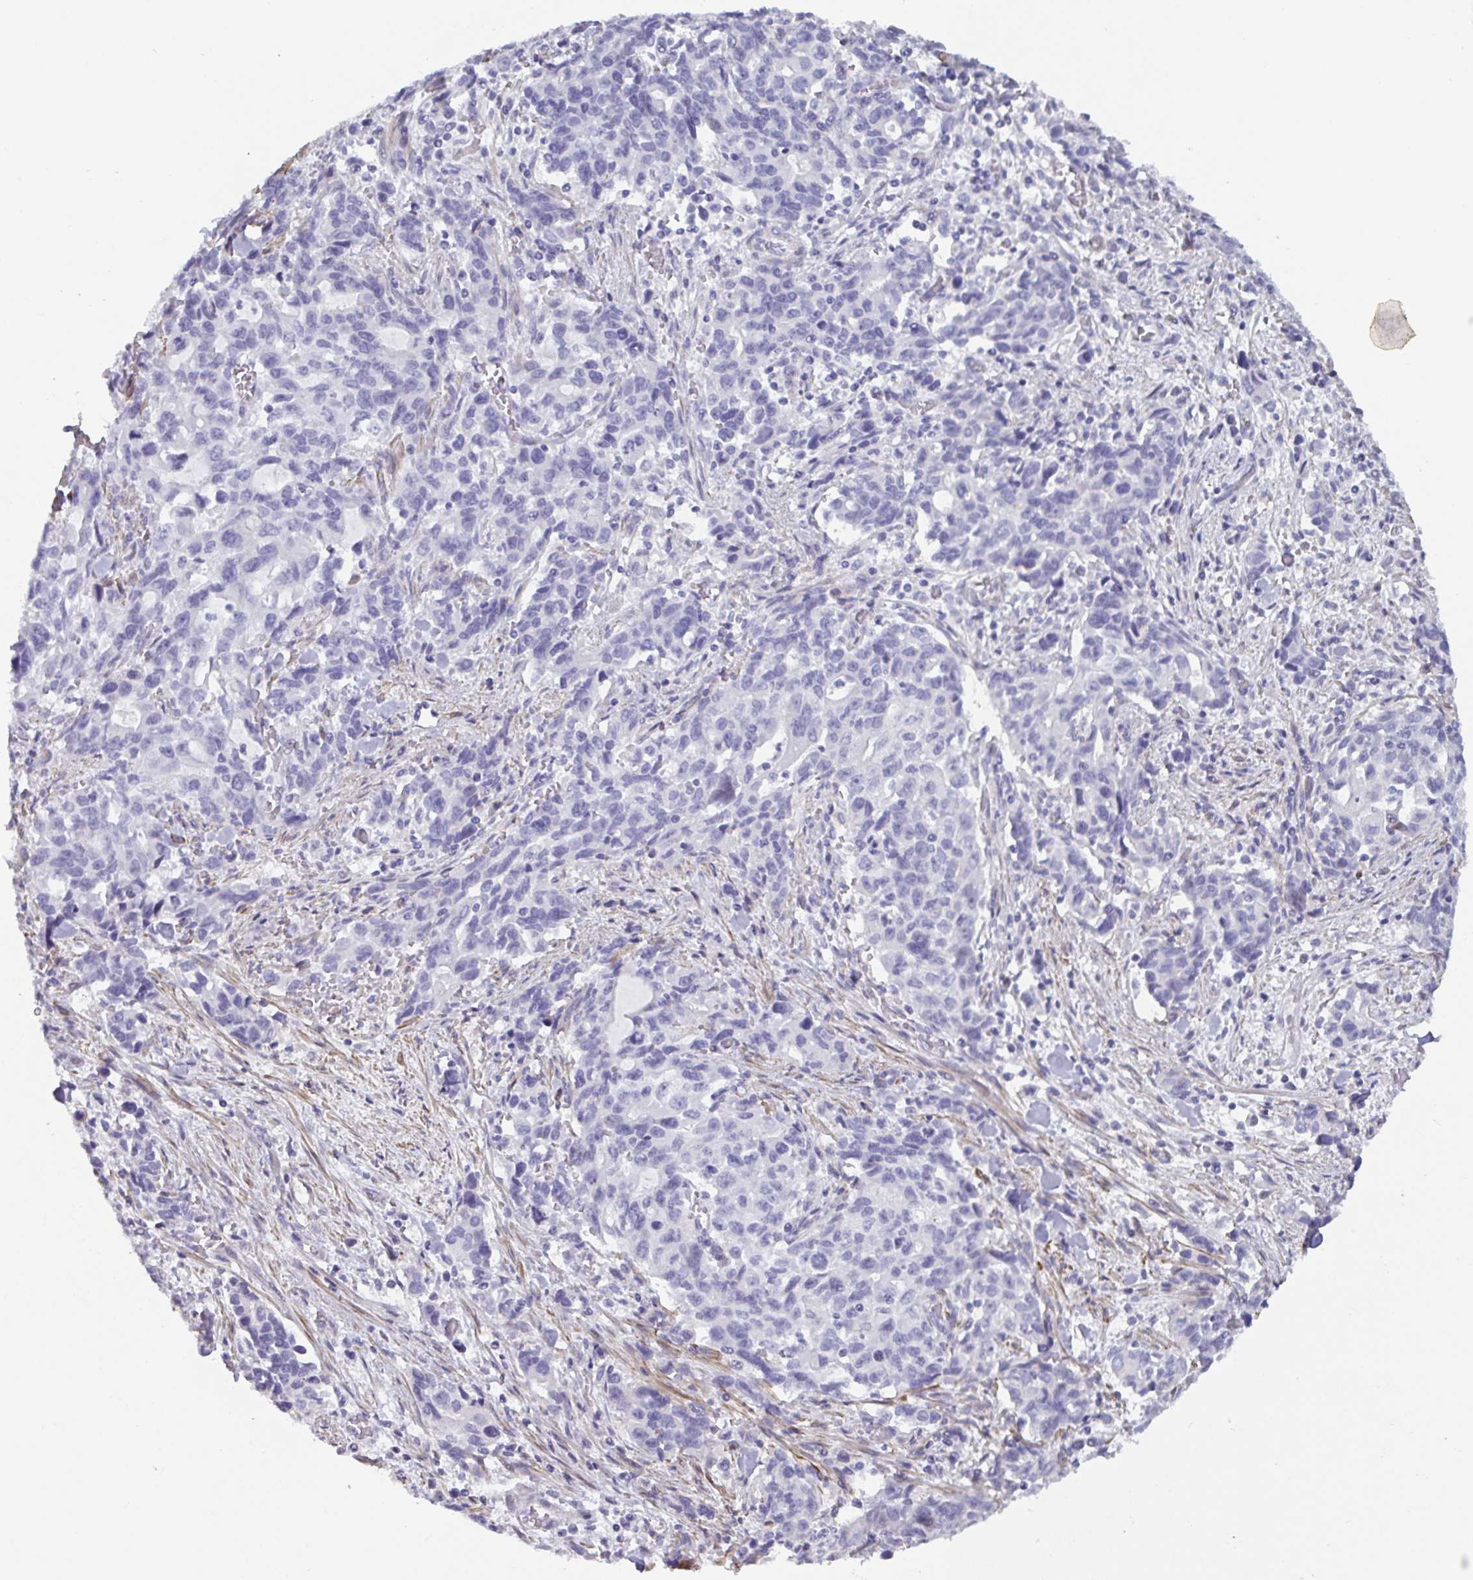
{"staining": {"intensity": "negative", "quantity": "none", "location": "none"}, "tissue": "stomach cancer", "cell_type": "Tumor cells", "image_type": "cancer", "snomed": [{"axis": "morphology", "description": "Adenocarcinoma, NOS"}, {"axis": "topography", "description": "Stomach, upper"}], "caption": "DAB immunohistochemical staining of adenocarcinoma (stomach) demonstrates no significant staining in tumor cells.", "gene": "OR5P3", "patient": {"sex": "male", "age": 85}}